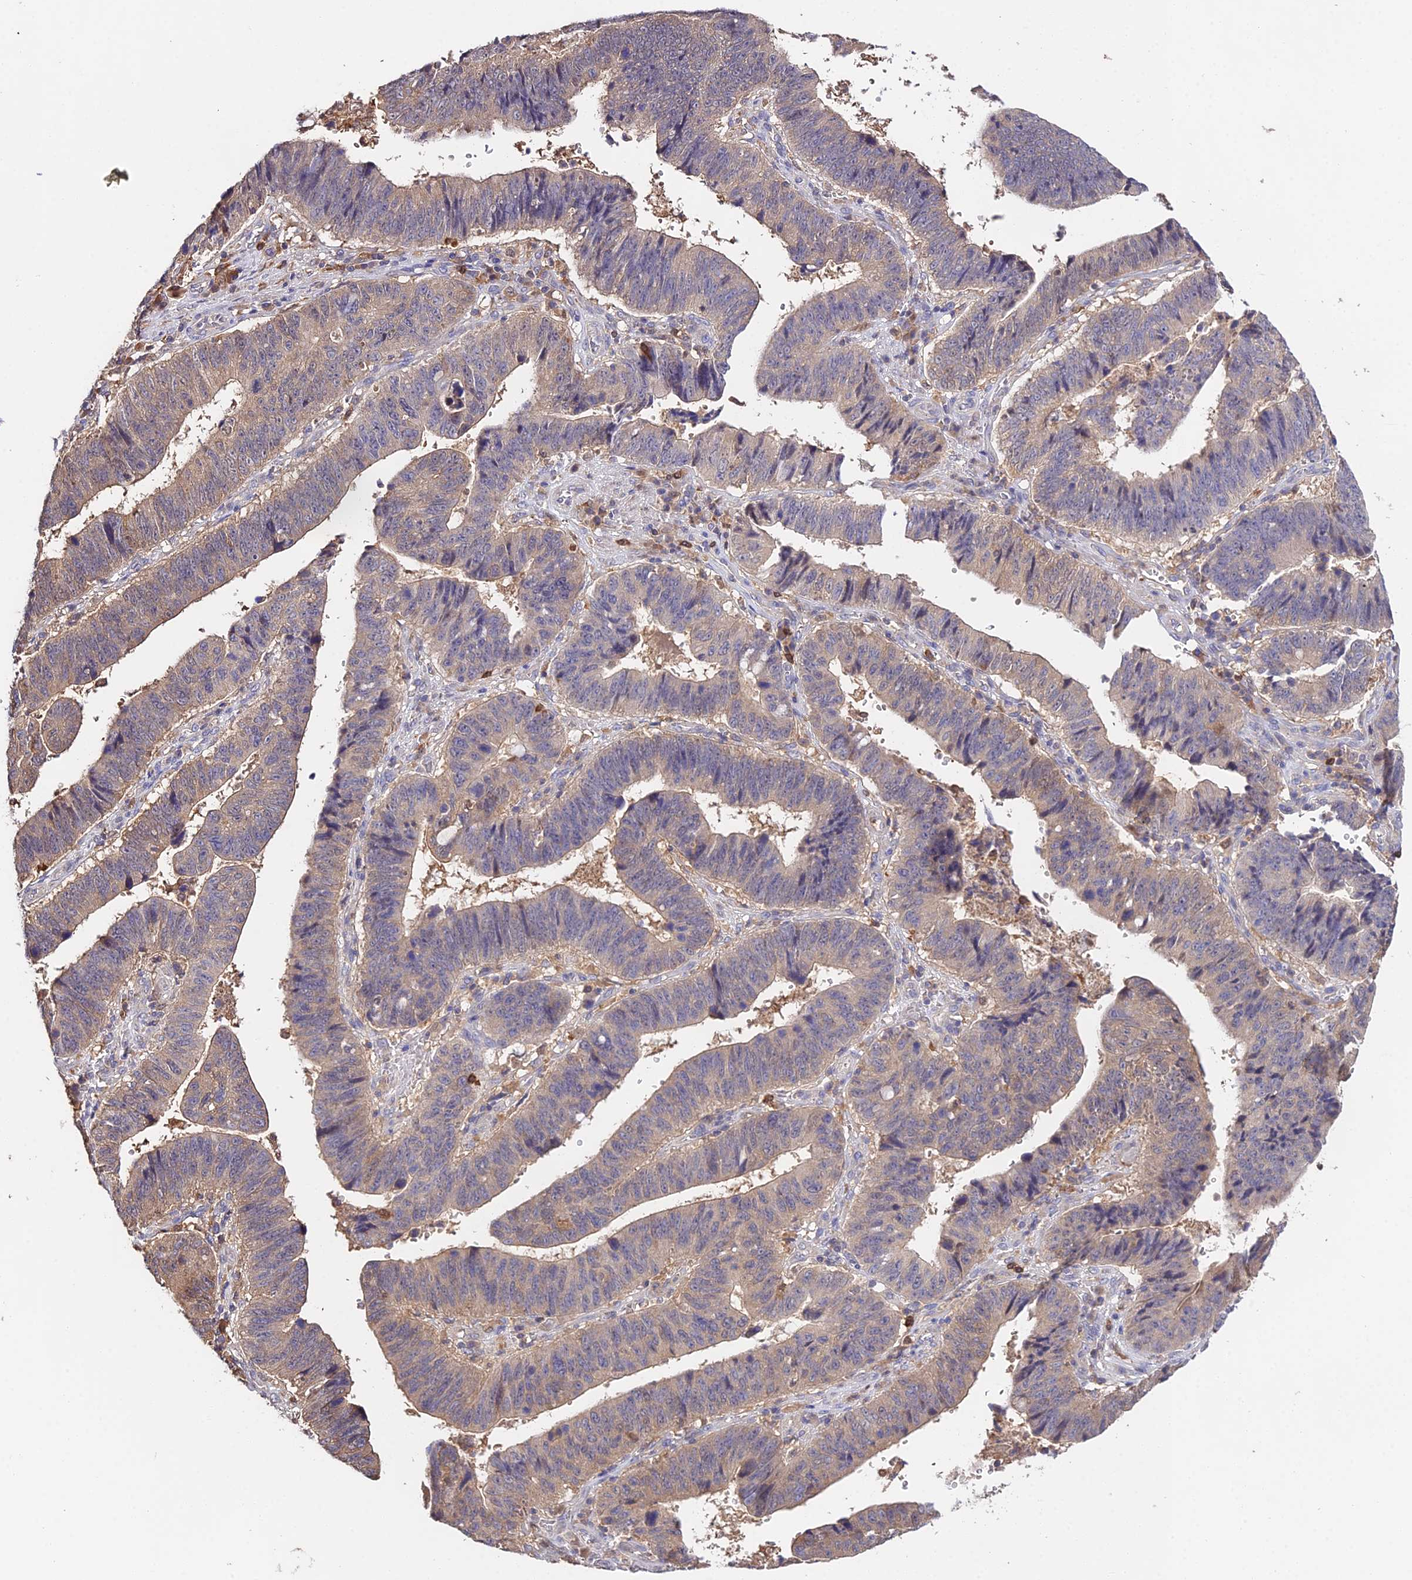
{"staining": {"intensity": "moderate", "quantity": "<25%", "location": "cytoplasmic/membranous,nuclear"}, "tissue": "stomach cancer", "cell_type": "Tumor cells", "image_type": "cancer", "snomed": [{"axis": "morphology", "description": "Adenocarcinoma, NOS"}, {"axis": "topography", "description": "Stomach"}], "caption": "Stomach adenocarcinoma stained for a protein exhibits moderate cytoplasmic/membranous and nuclear positivity in tumor cells.", "gene": "FBP1", "patient": {"sex": "male", "age": 59}}